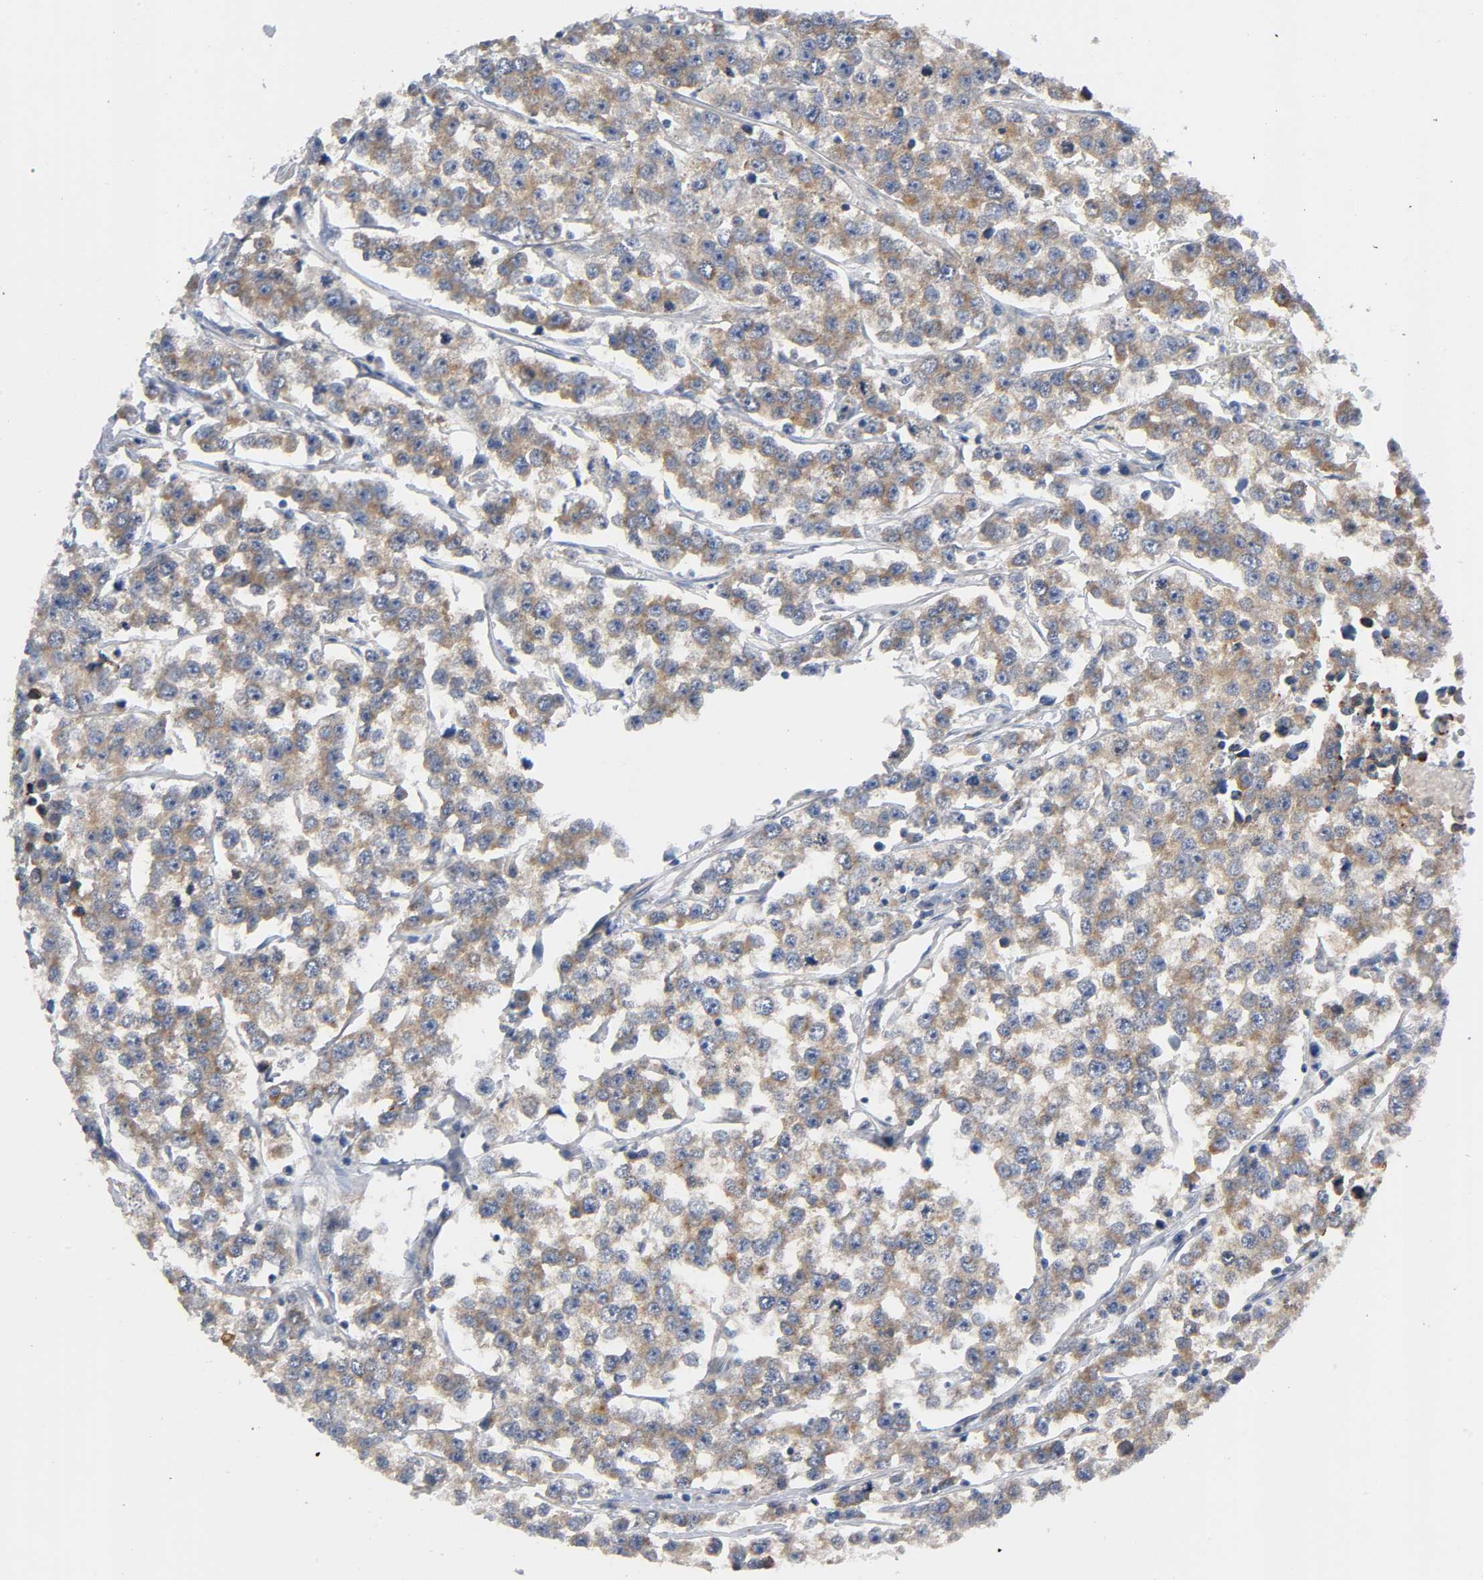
{"staining": {"intensity": "moderate", "quantity": ">75%", "location": "cytoplasmic/membranous"}, "tissue": "testis cancer", "cell_type": "Tumor cells", "image_type": "cancer", "snomed": [{"axis": "morphology", "description": "Seminoma, NOS"}, {"axis": "morphology", "description": "Carcinoma, Embryonal, NOS"}, {"axis": "topography", "description": "Testis"}], "caption": "Testis cancer stained with a brown dye demonstrates moderate cytoplasmic/membranous positive expression in about >75% of tumor cells.", "gene": "HDAC6", "patient": {"sex": "male", "age": 52}}